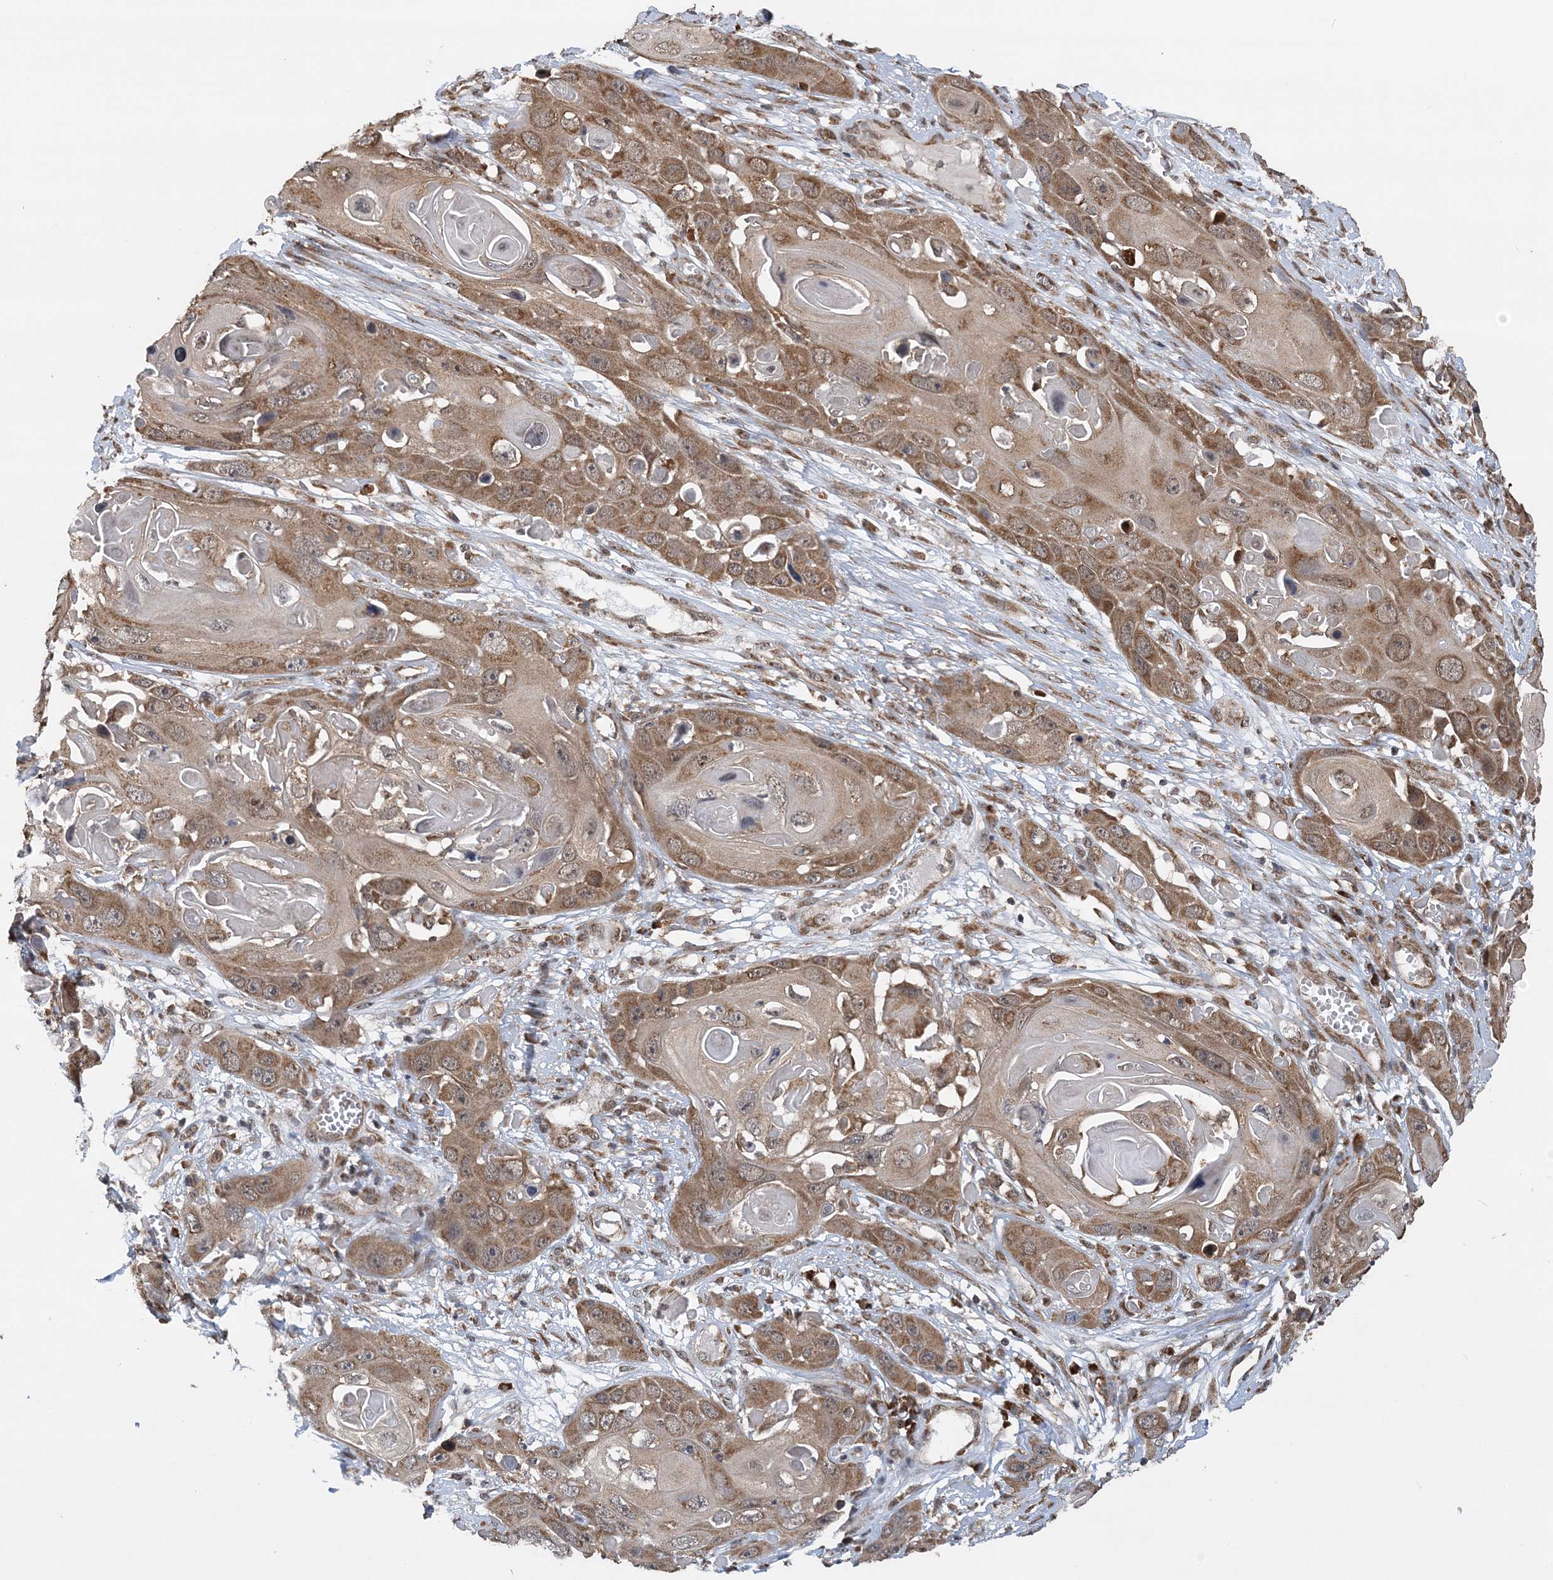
{"staining": {"intensity": "moderate", "quantity": ">75%", "location": "cytoplasmic/membranous"}, "tissue": "skin cancer", "cell_type": "Tumor cells", "image_type": "cancer", "snomed": [{"axis": "morphology", "description": "Squamous cell carcinoma, NOS"}, {"axis": "topography", "description": "Skin"}], "caption": "A photomicrograph of skin cancer (squamous cell carcinoma) stained for a protein exhibits moderate cytoplasmic/membranous brown staining in tumor cells.", "gene": "PCBP1", "patient": {"sex": "male", "age": 55}}